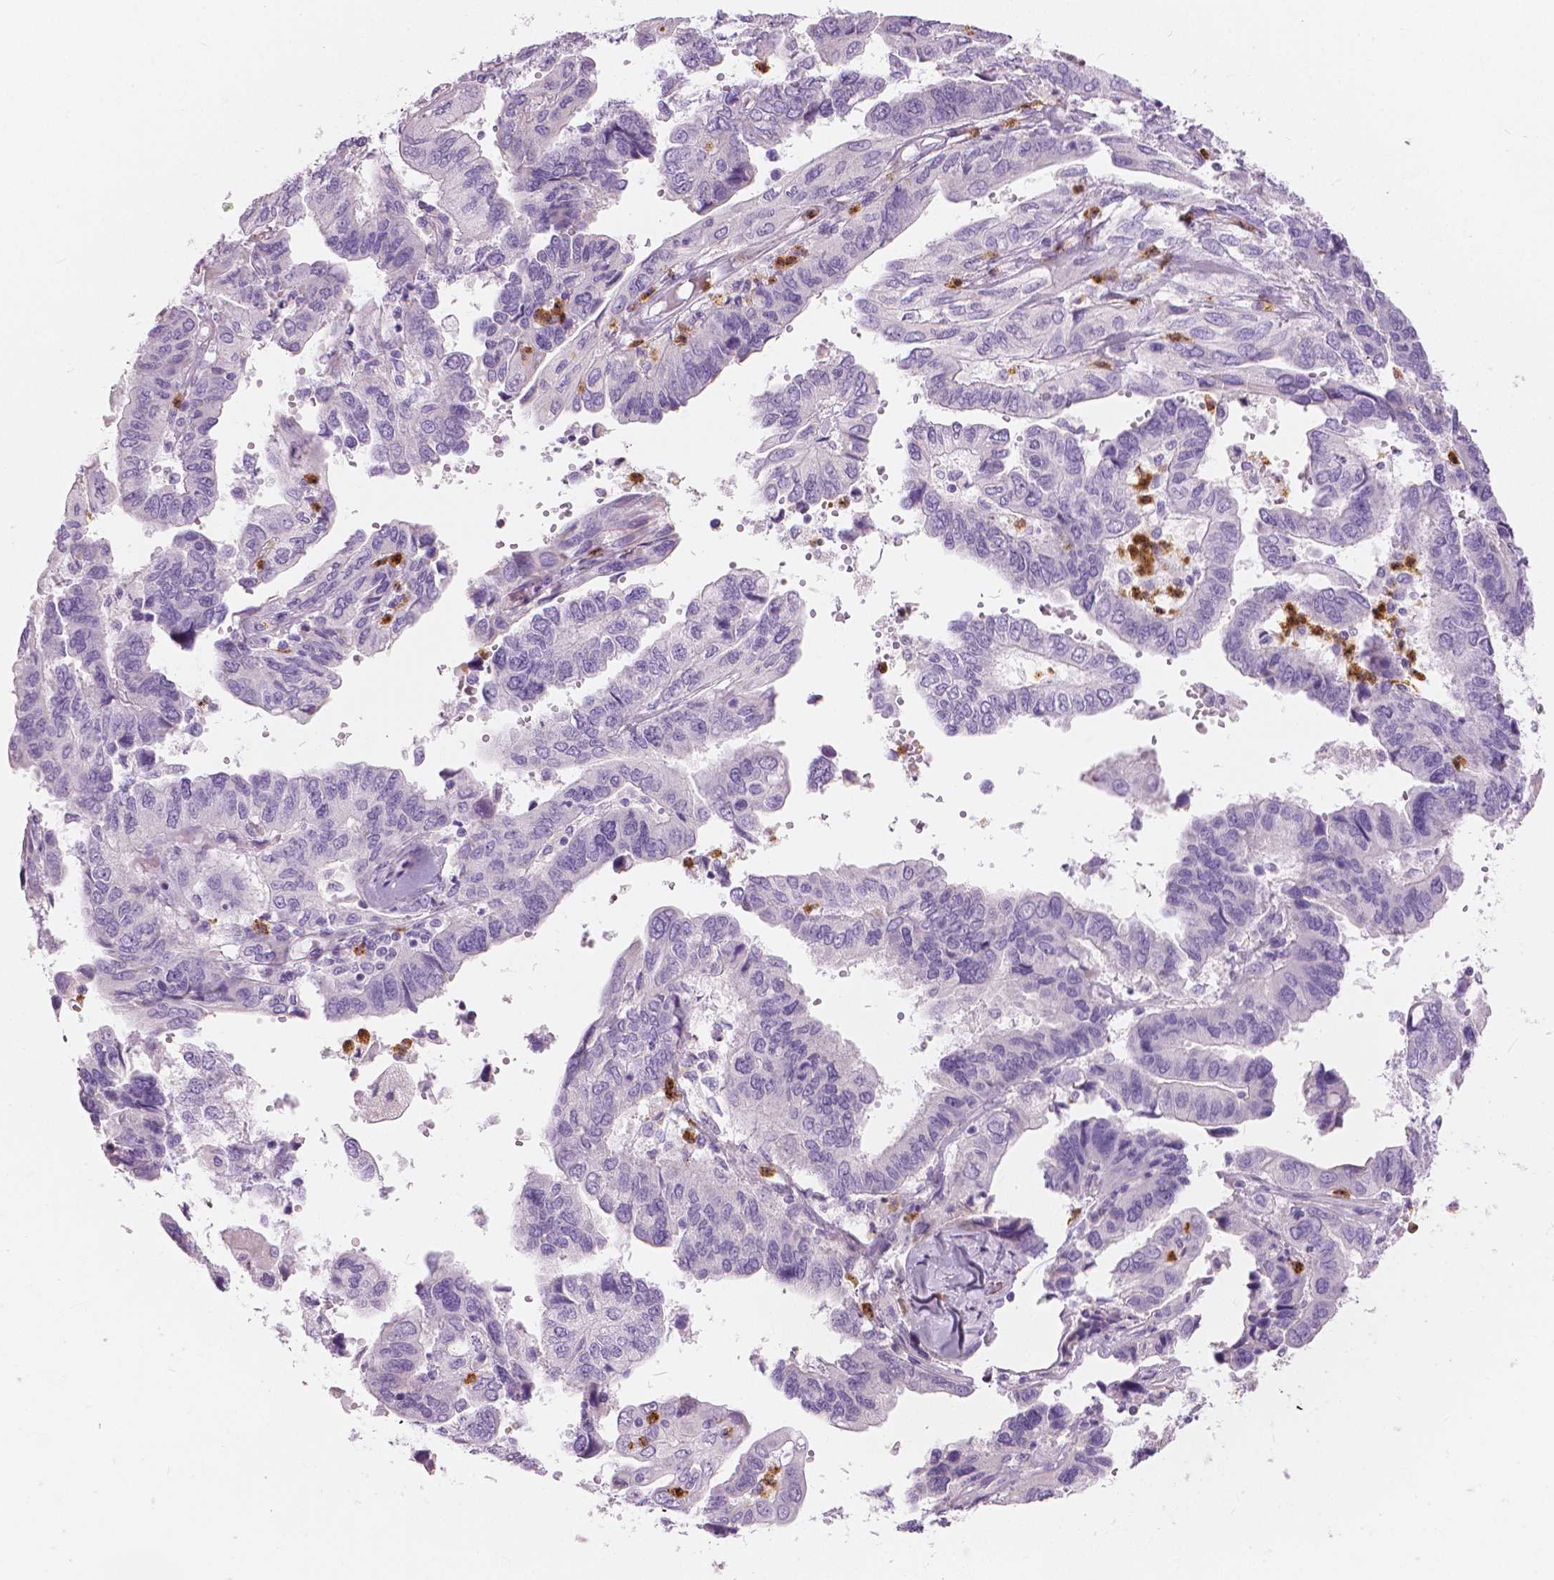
{"staining": {"intensity": "negative", "quantity": "none", "location": "none"}, "tissue": "ovarian cancer", "cell_type": "Tumor cells", "image_type": "cancer", "snomed": [{"axis": "morphology", "description": "Cystadenocarcinoma, serous, NOS"}, {"axis": "topography", "description": "Ovary"}], "caption": "Tumor cells show no significant protein positivity in ovarian serous cystadenocarcinoma.", "gene": "CXCR2", "patient": {"sex": "female", "age": 79}}